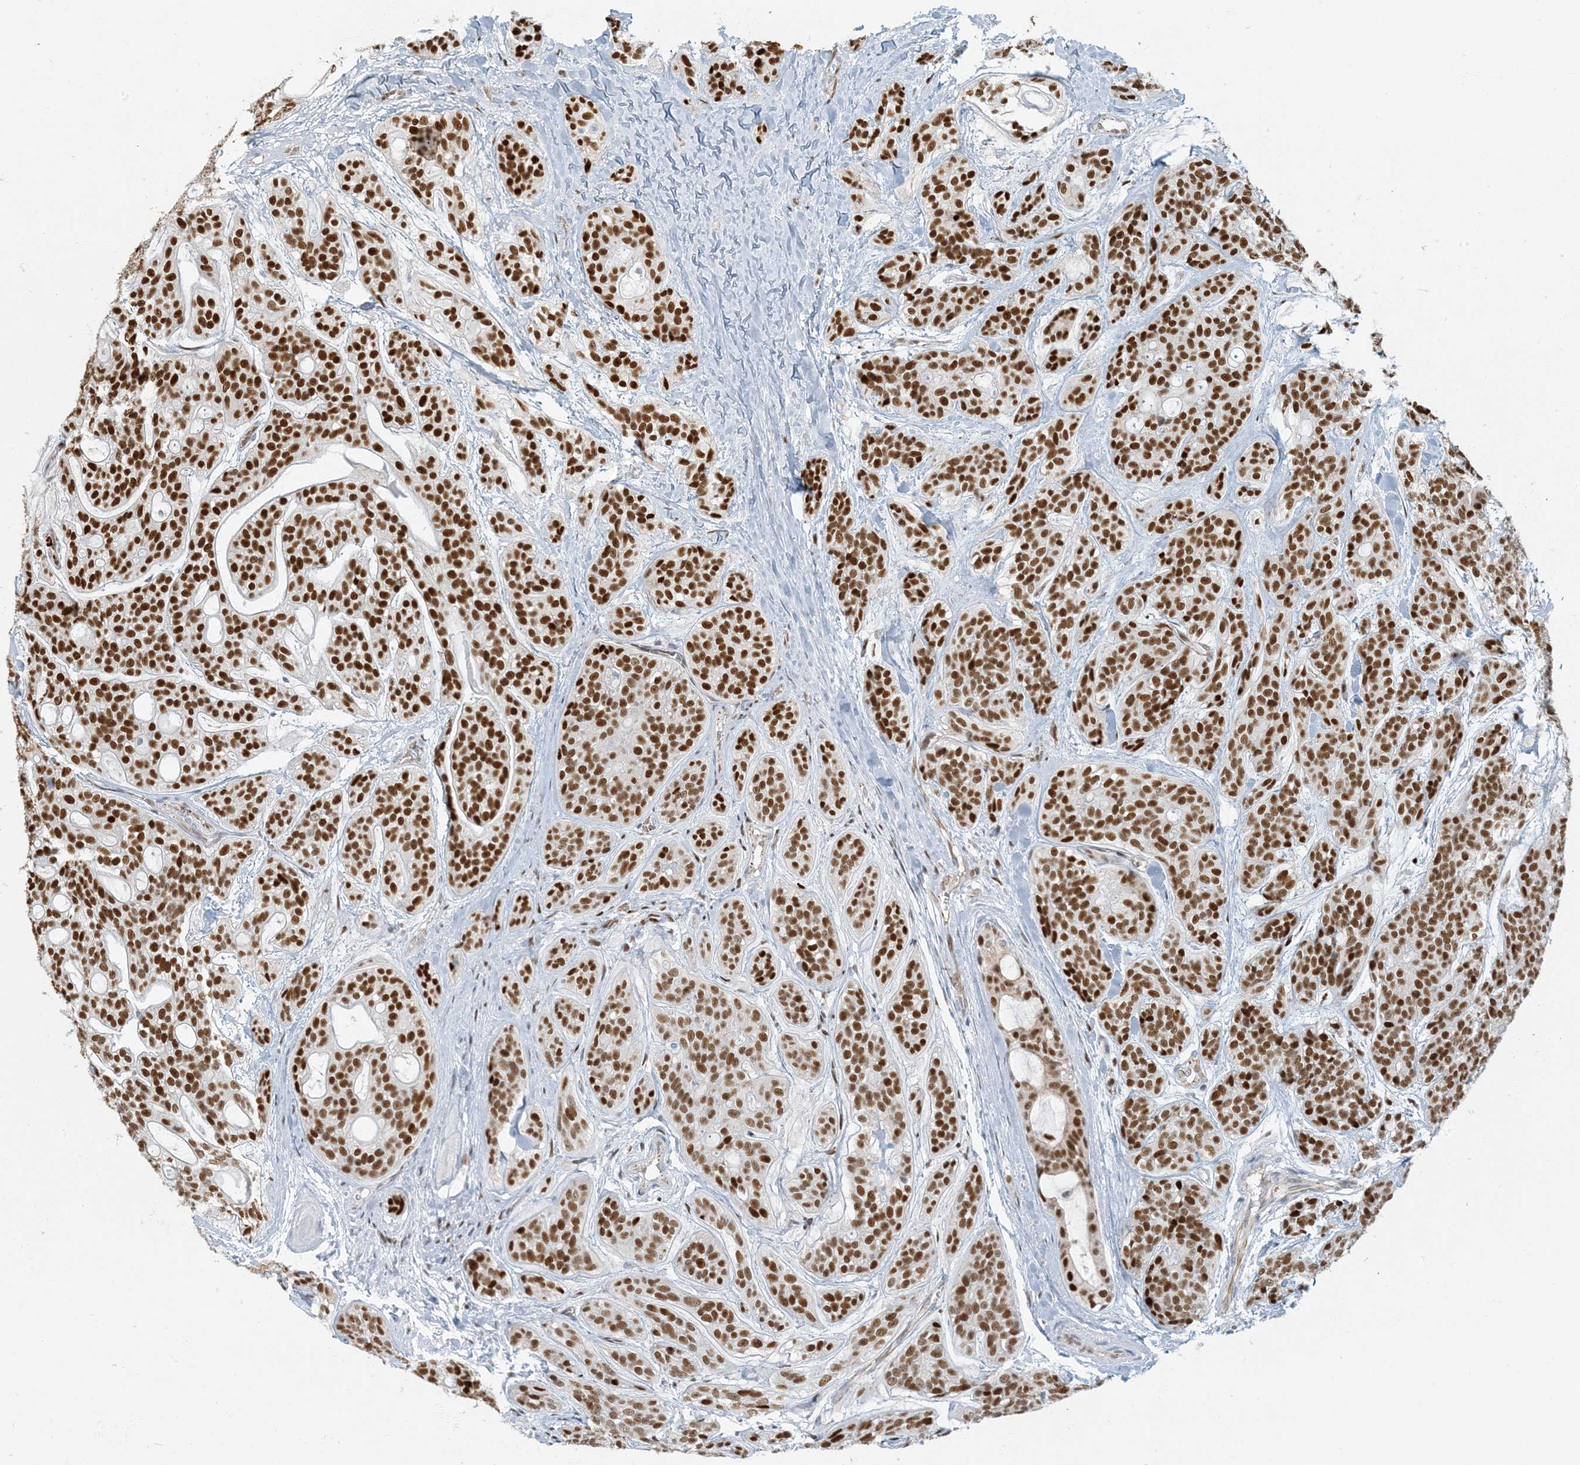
{"staining": {"intensity": "strong", "quantity": ">75%", "location": "nuclear"}, "tissue": "head and neck cancer", "cell_type": "Tumor cells", "image_type": "cancer", "snomed": [{"axis": "morphology", "description": "Adenocarcinoma, NOS"}, {"axis": "topography", "description": "Head-Neck"}], "caption": "Immunohistochemical staining of head and neck adenocarcinoma exhibits high levels of strong nuclear expression in approximately >75% of tumor cells.", "gene": "AK9", "patient": {"sex": "male", "age": 66}}